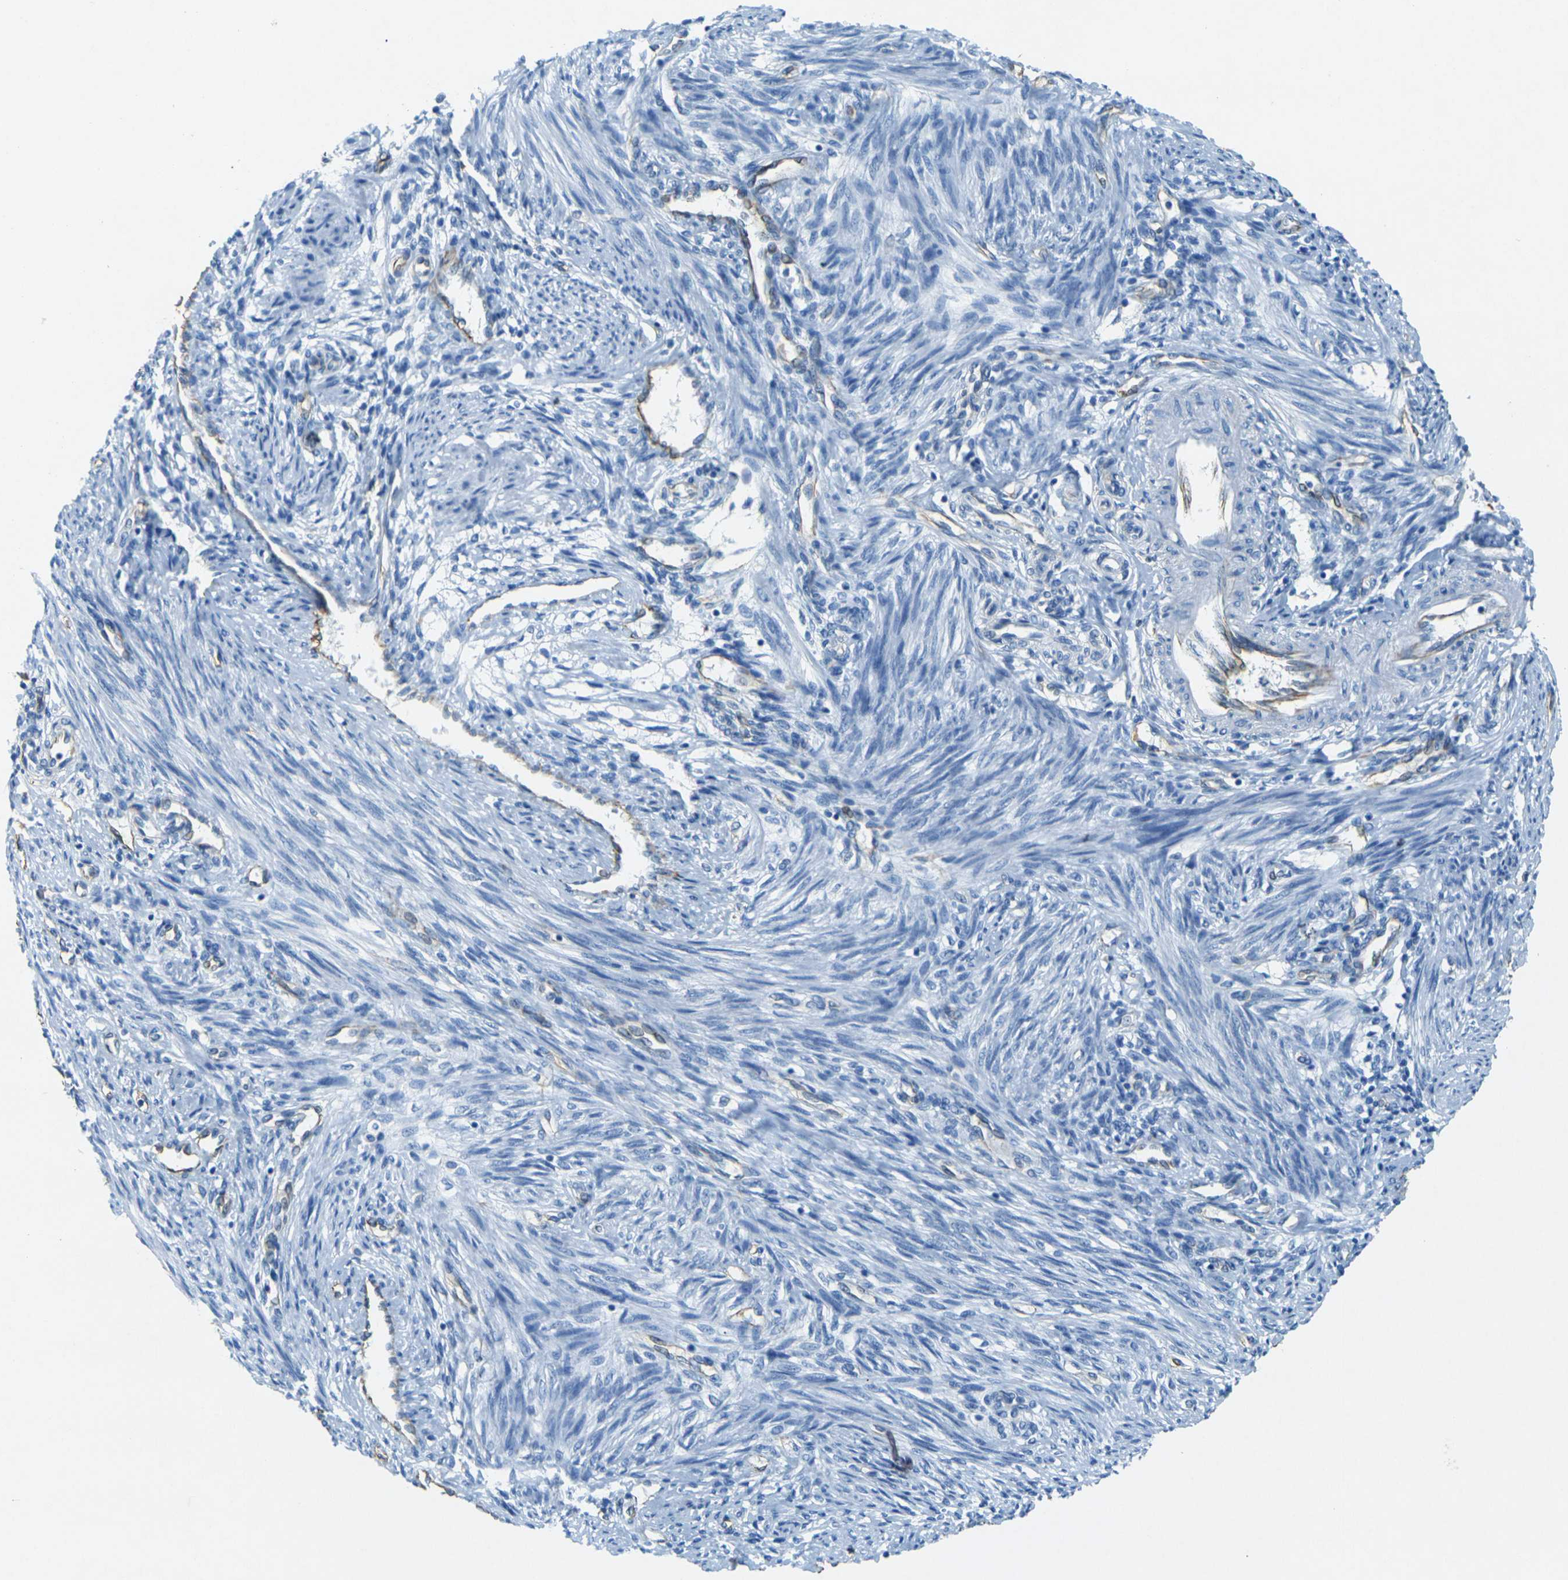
{"staining": {"intensity": "negative", "quantity": "none", "location": "none"}, "tissue": "endometrium", "cell_type": "Cells in endometrial stroma", "image_type": "normal", "snomed": [{"axis": "morphology", "description": "Normal tissue, NOS"}, {"axis": "topography", "description": "Endometrium"}], "caption": "Immunohistochemistry image of benign endometrium: human endometrium stained with DAB reveals no significant protein expression in cells in endometrial stroma.", "gene": "SORT1", "patient": {"sex": "female", "age": 42}}